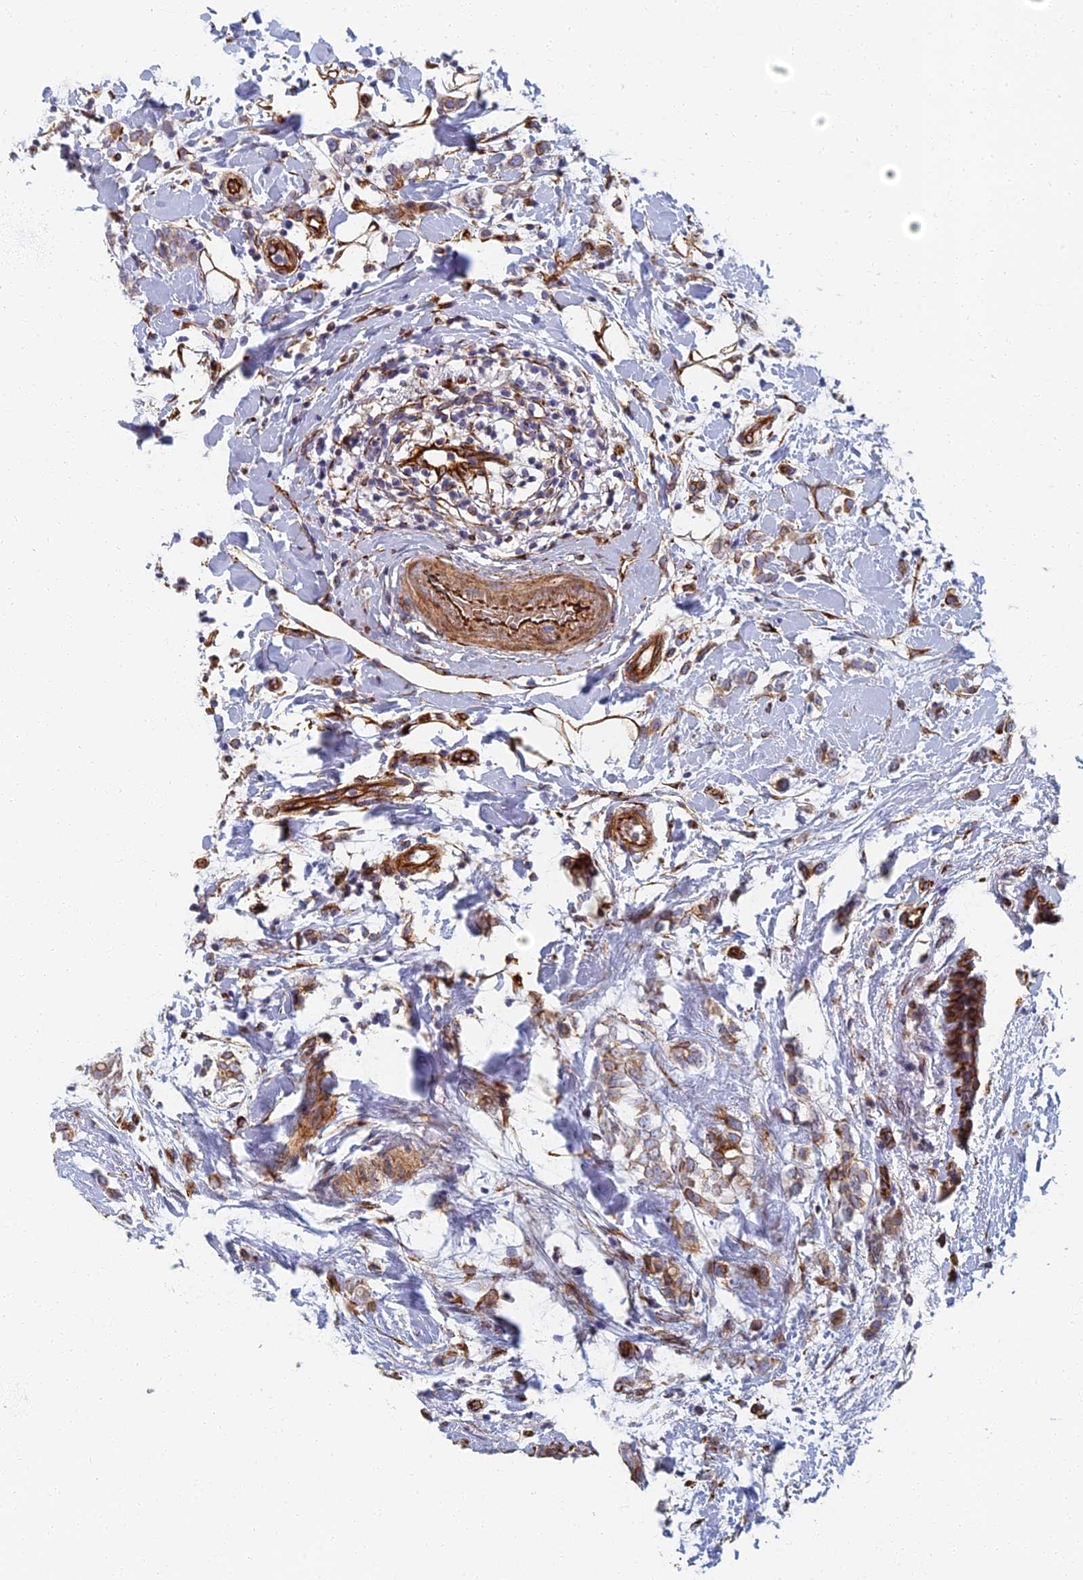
{"staining": {"intensity": "weak", "quantity": "25%-75%", "location": "cytoplasmic/membranous"}, "tissue": "breast cancer", "cell_type": "Tumor cells", "image_type": "cancer", "snomed": [{"axis": "morphology", "description": "Normal tissue, NOS"}, {"axis": "morphology", "description": "Lobular carcinoma"}, {"axis": "topography", "description": "Breast"}], "caption": "Breast lobular carcinoma stained for a protein shows weak cytoplasmic/membranous positivity in tumor cells. The staining is performed using DAB (3,3'-diaminobenzidine) brown chromogen to label protein expression. The nuclei are counter-stained blue using hematoxylin.", "gene": "ABCB10", "patient": {"sex": "female", "age": 47}}